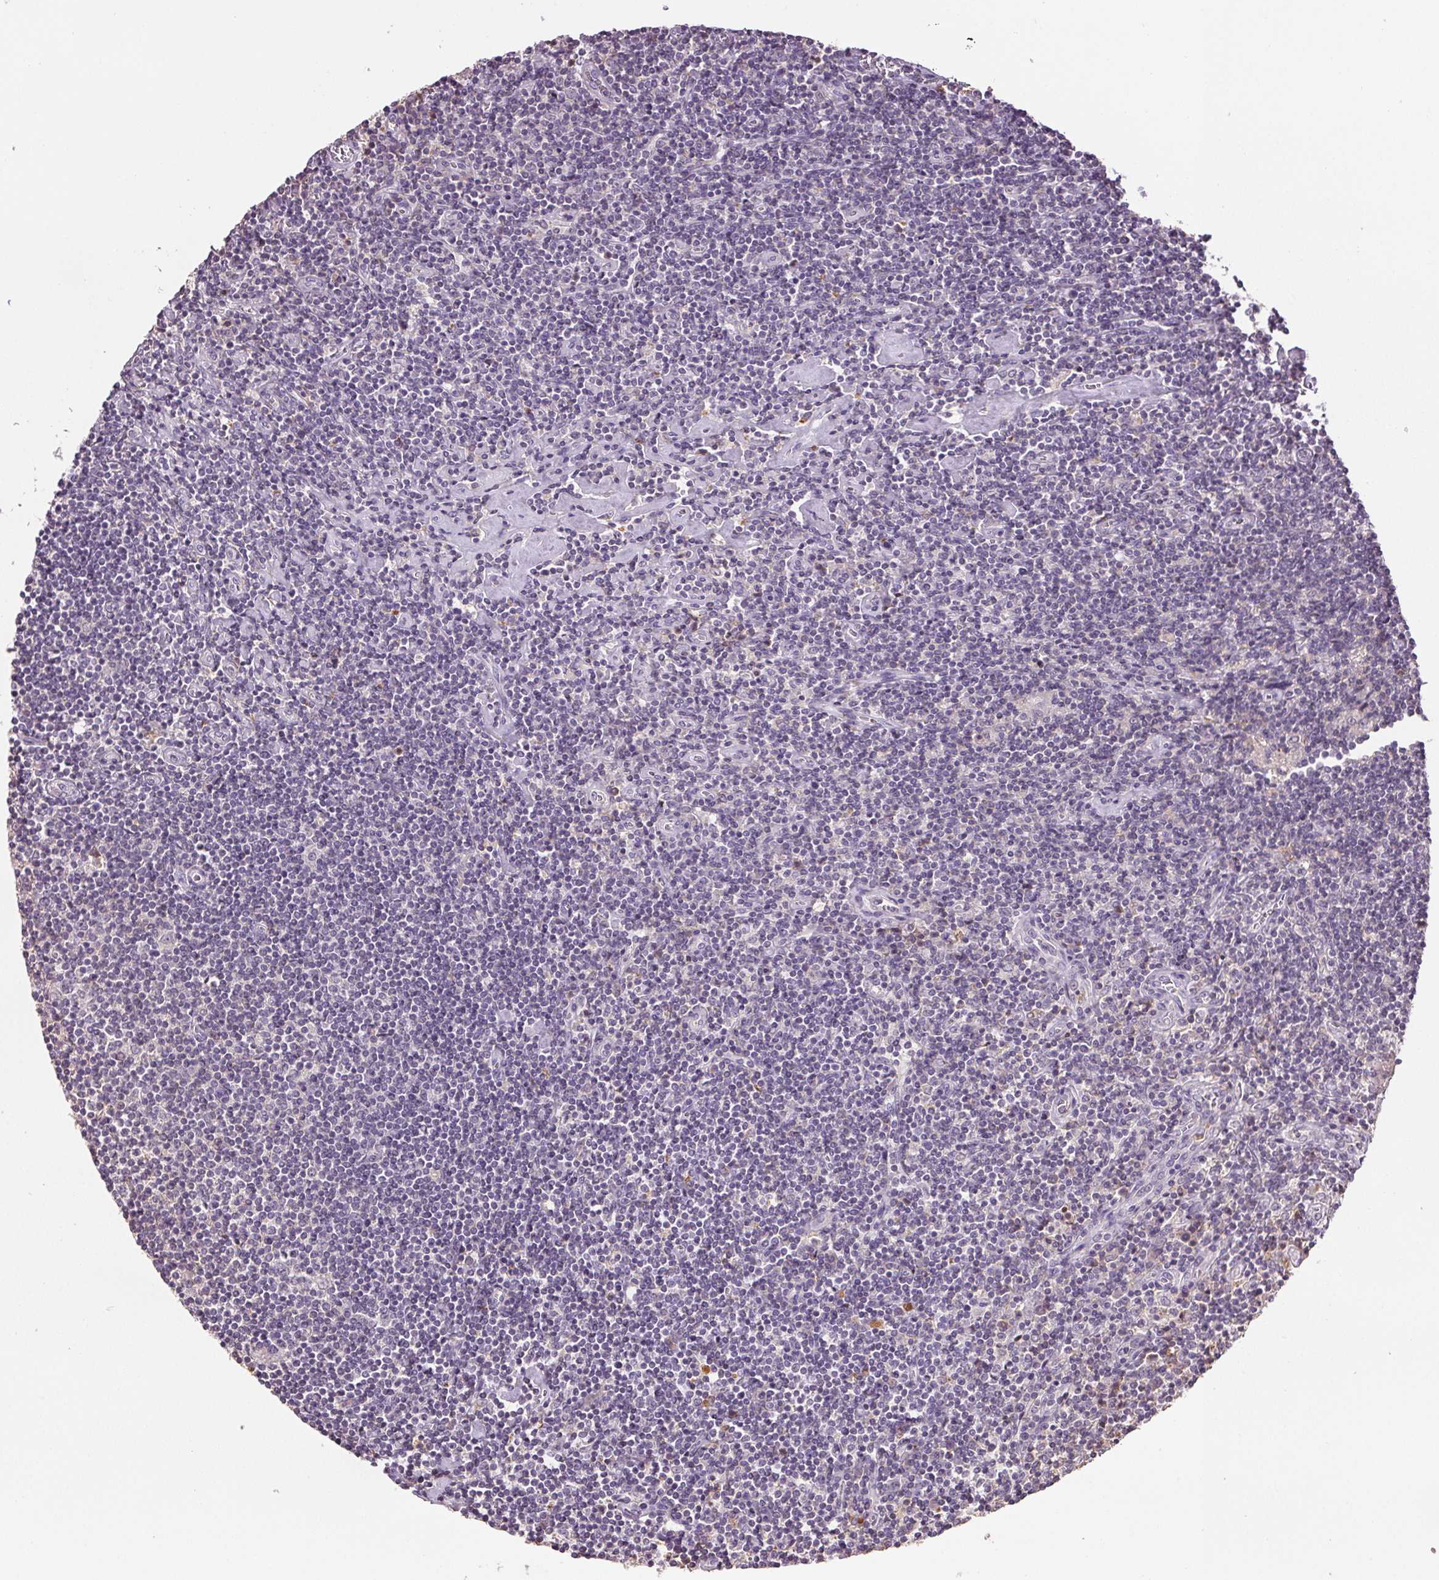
{"staining": {"intensity": "negative", "quantity": "none", "location": "none"}, "tissue": "lymphoma", "cell_type": "Tumor cells", "image_type": "cancer", "snomed": [{"axis": "morphology", "description": "Hodgkin's disease, NOS"}, {"axis": "topography", "description": "Lymph node"}], "caption": "There is no significant expression in tumor cells of Hodgkin's disease.", "gene": "TMEM253", "patient": {"sex": "male", "age": 40}}